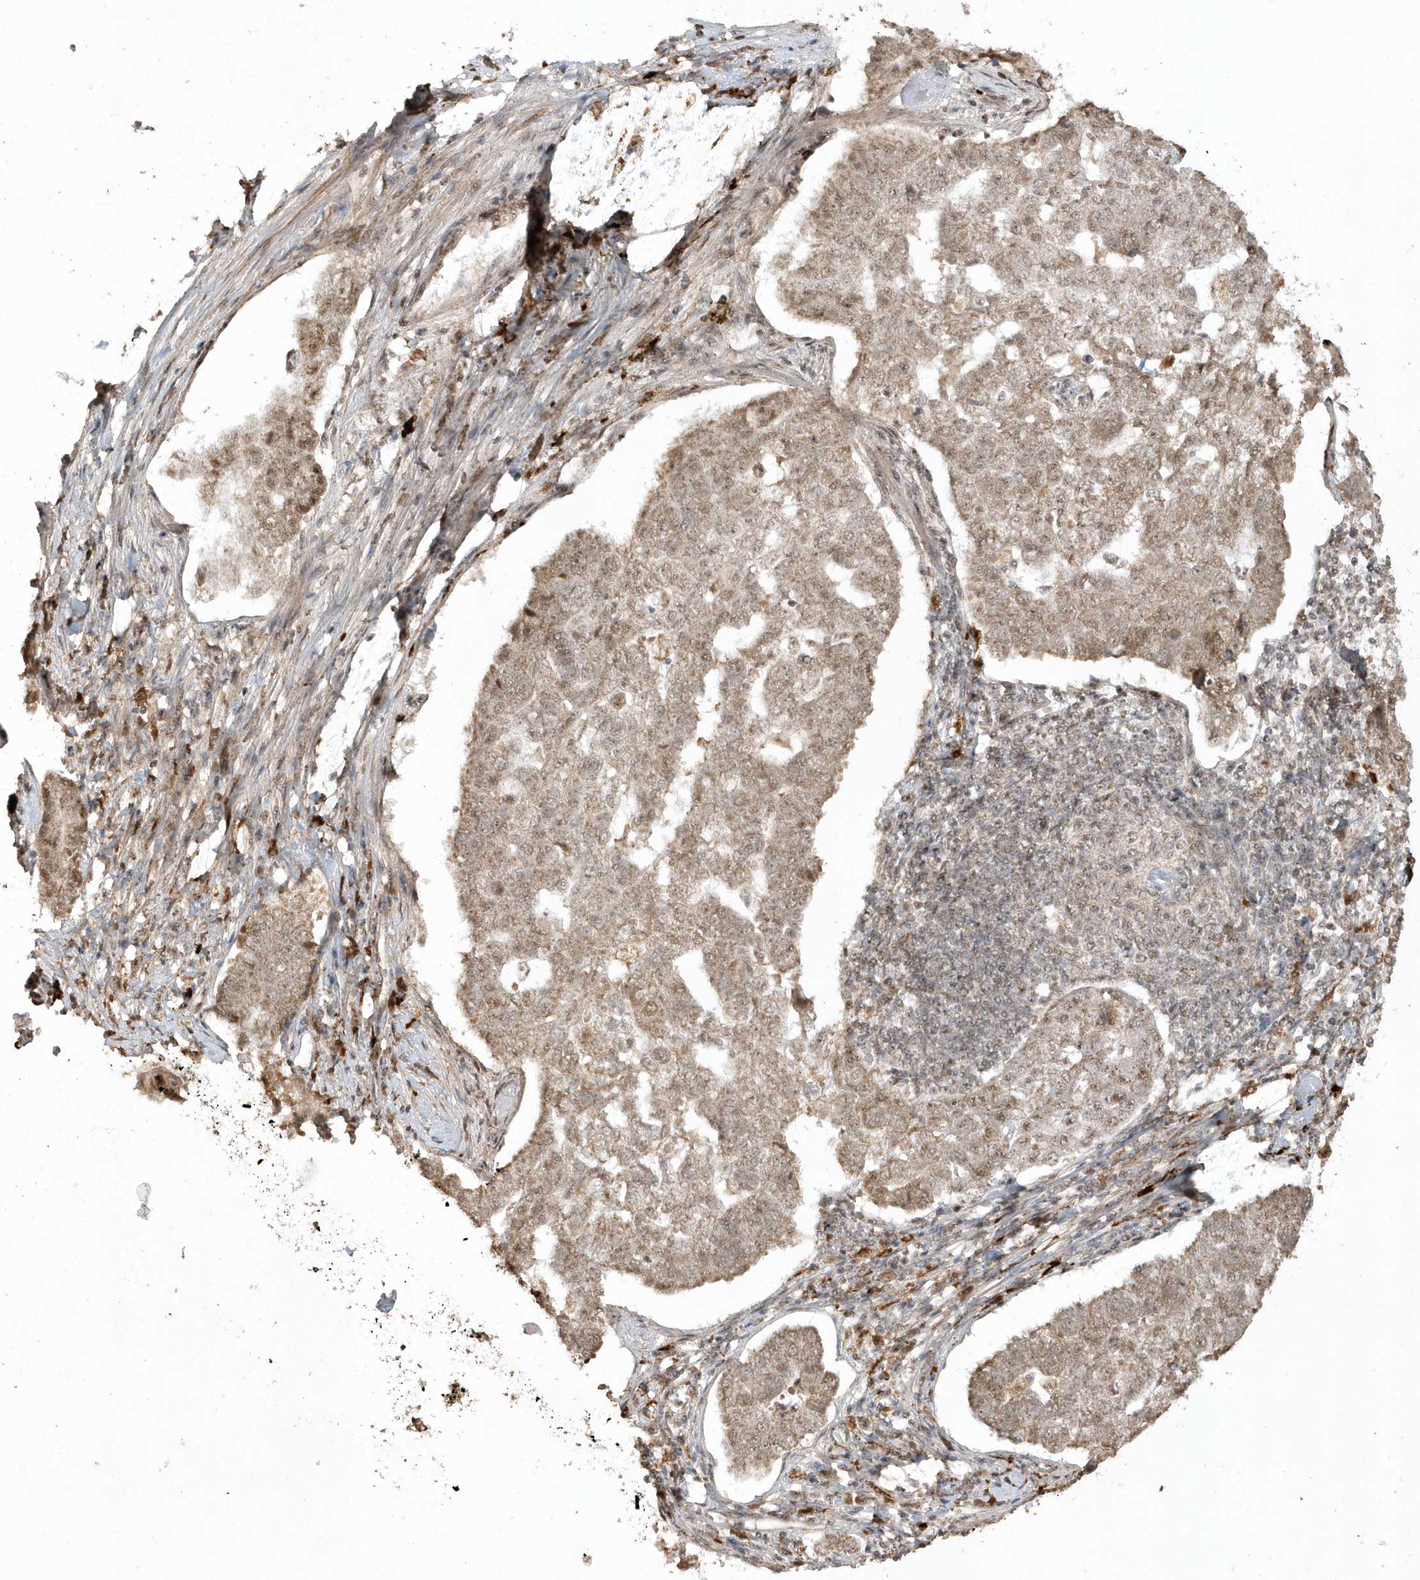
{"staining": {"intensity": "moderate", "quantity": ">75%", "location": "nuclear"}, "tissue": "pancreatic cancer", "cell_type": "Tumor cells", "image_type": "cancer", "snomed": [{"axis": "morphology", "description": "Adenocarcinoma, NOS"}, {"axis": "topography", "description": "Pancreas"}], "caption": "Pancreatic adenocarcinoma stained for a protein displays moderate nuclear positivity in tumor cells.", "gene": "POLR3B", "patient": {"sex": "female", "age": 61}}